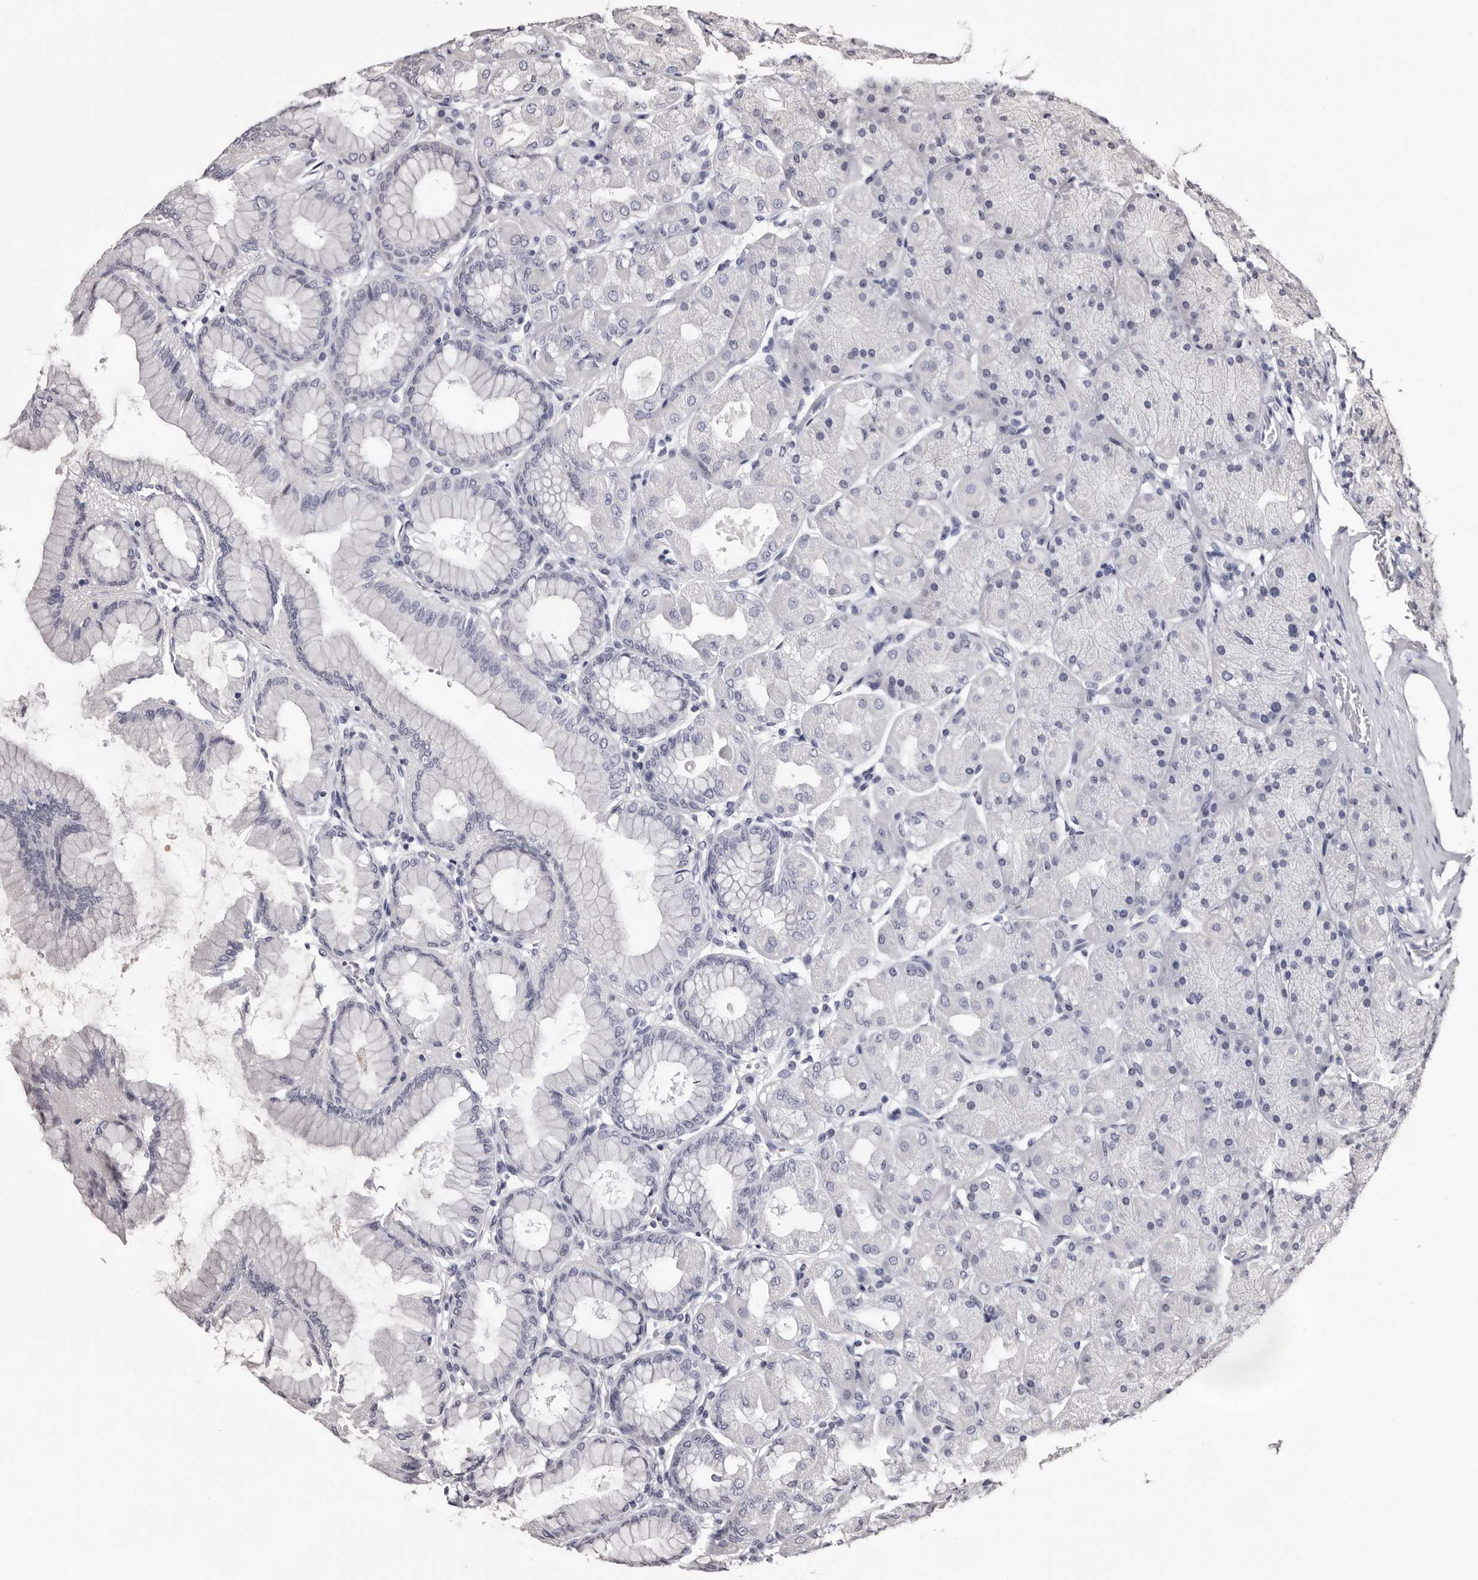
{"staining": {"intensity": "weak", "quantity": "<25%", "location": "cytoplasmic/membranous"}, "tissue": "stomach", "cell_type": "Glandular cells", "image_type": "normal", "snomed": [{"axis": "morphology", "description": "Normal tissue, NOS"}, {"axis": "topography", "description": "Stomach, upper"}], "caption": "This micrograph is of unremarkable stomach stained with immunohistochemistry (IHC) to label a protein in brown with the nuclei are counter-stained blue. There is no positivity in glandular cells.", "gene": "DNPH1", "patient": {"sex": "female", "age": 56}}